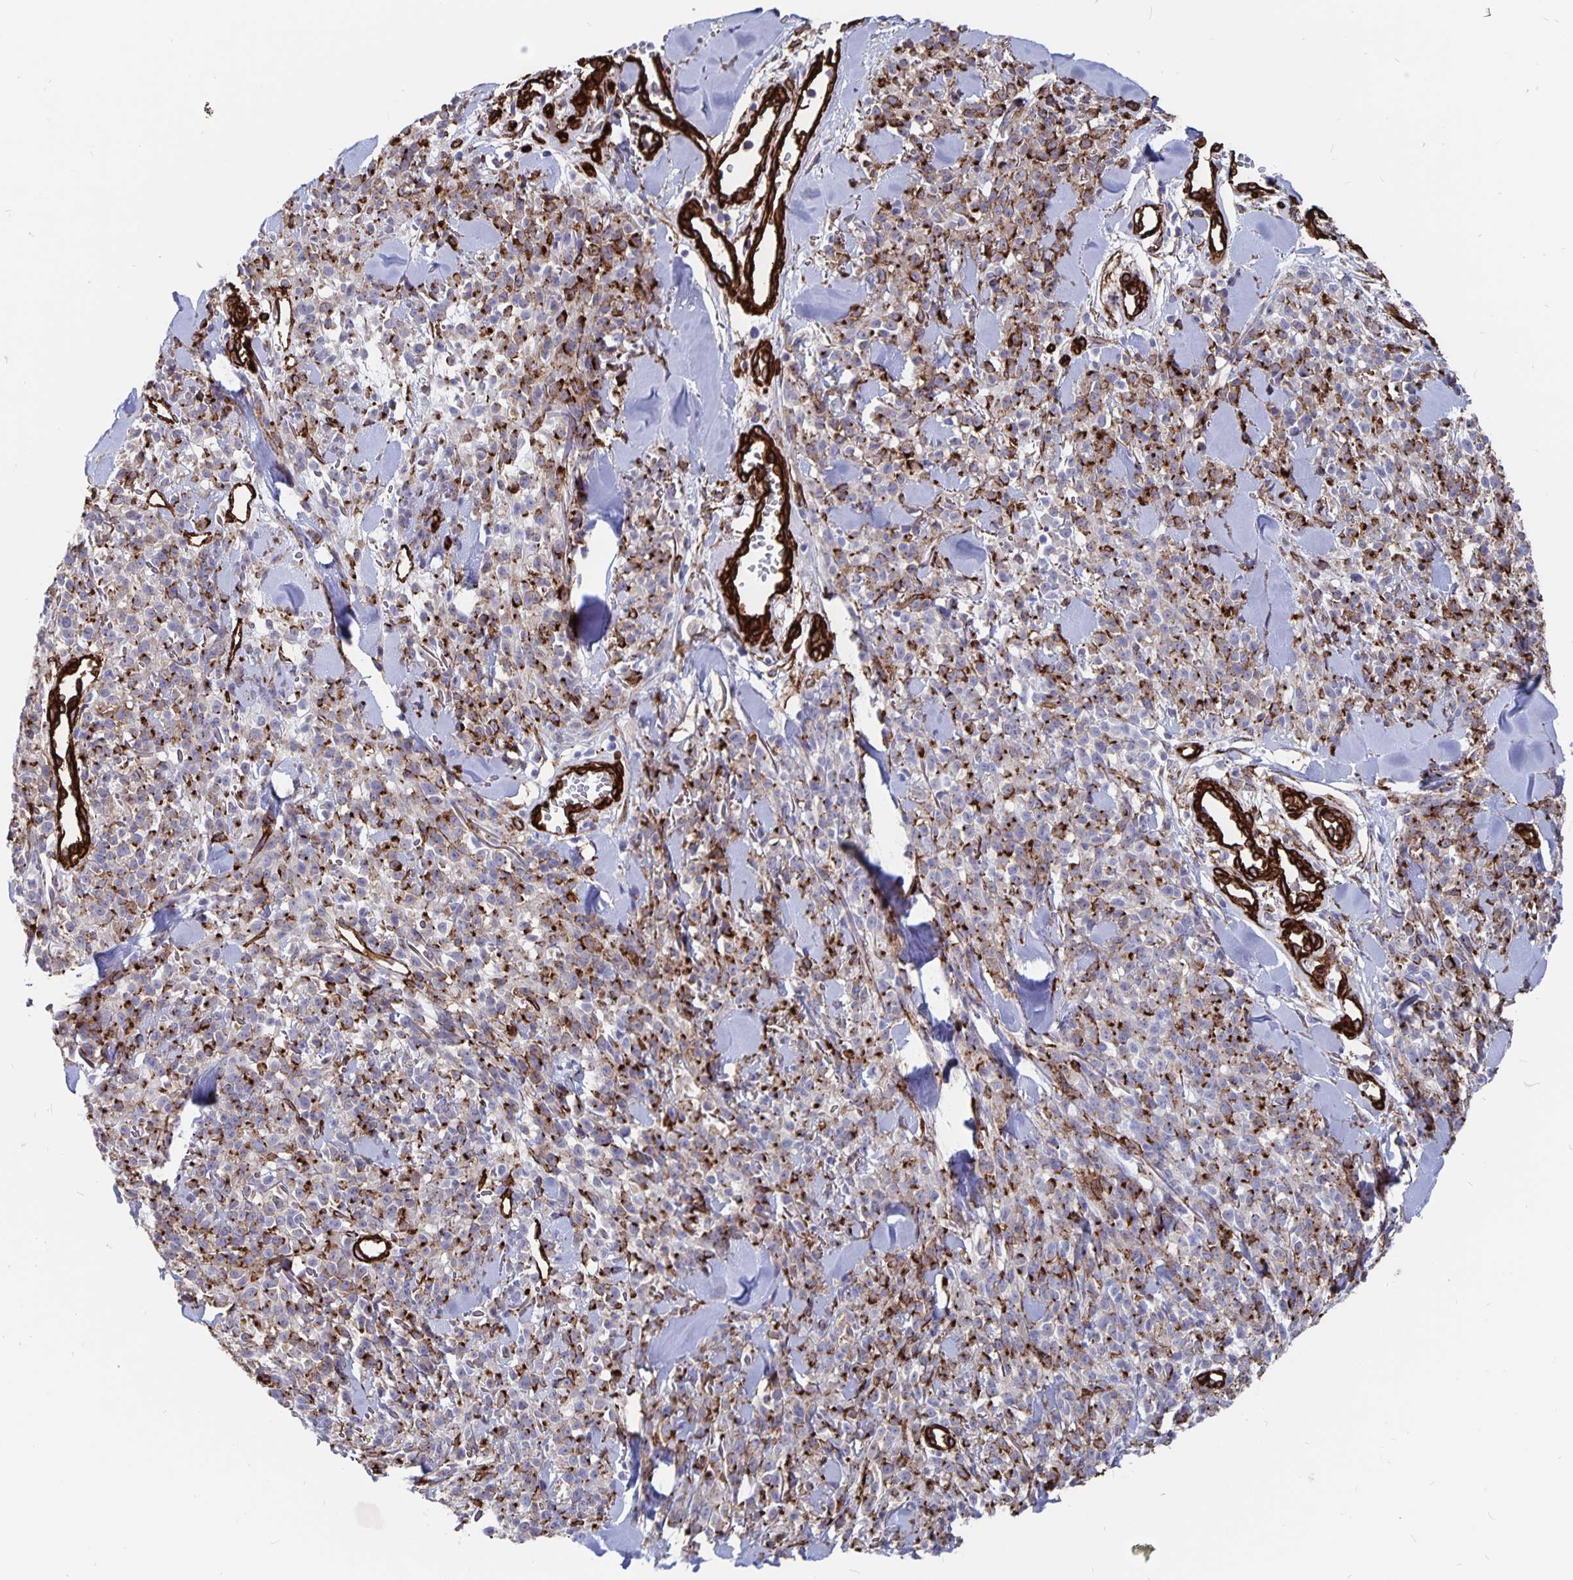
{"staining": {"intensity": "moderate", "quantity": "<25%", "location": "cytoplasmic/membranous"}, "tissue": "melanoma", "cell_type": "Tumor cells", "image_type": "cancer", "snomed": [{"axis": "morphology", "description": "Malignant melanoma, NOS"}, {"axis": "topography", "description": "Skin"}, {"axis": "topography", "description": "Skin of trunk"}], "caption": "IHC micrograph of human melanoma stained for a protein (brown), which shows low levels of moderate cytoplasmic/membranous expression in approximately <25% of tumor cells.", "gene": "DCHS2", "patient": {"sex": "male", "age": 74}}